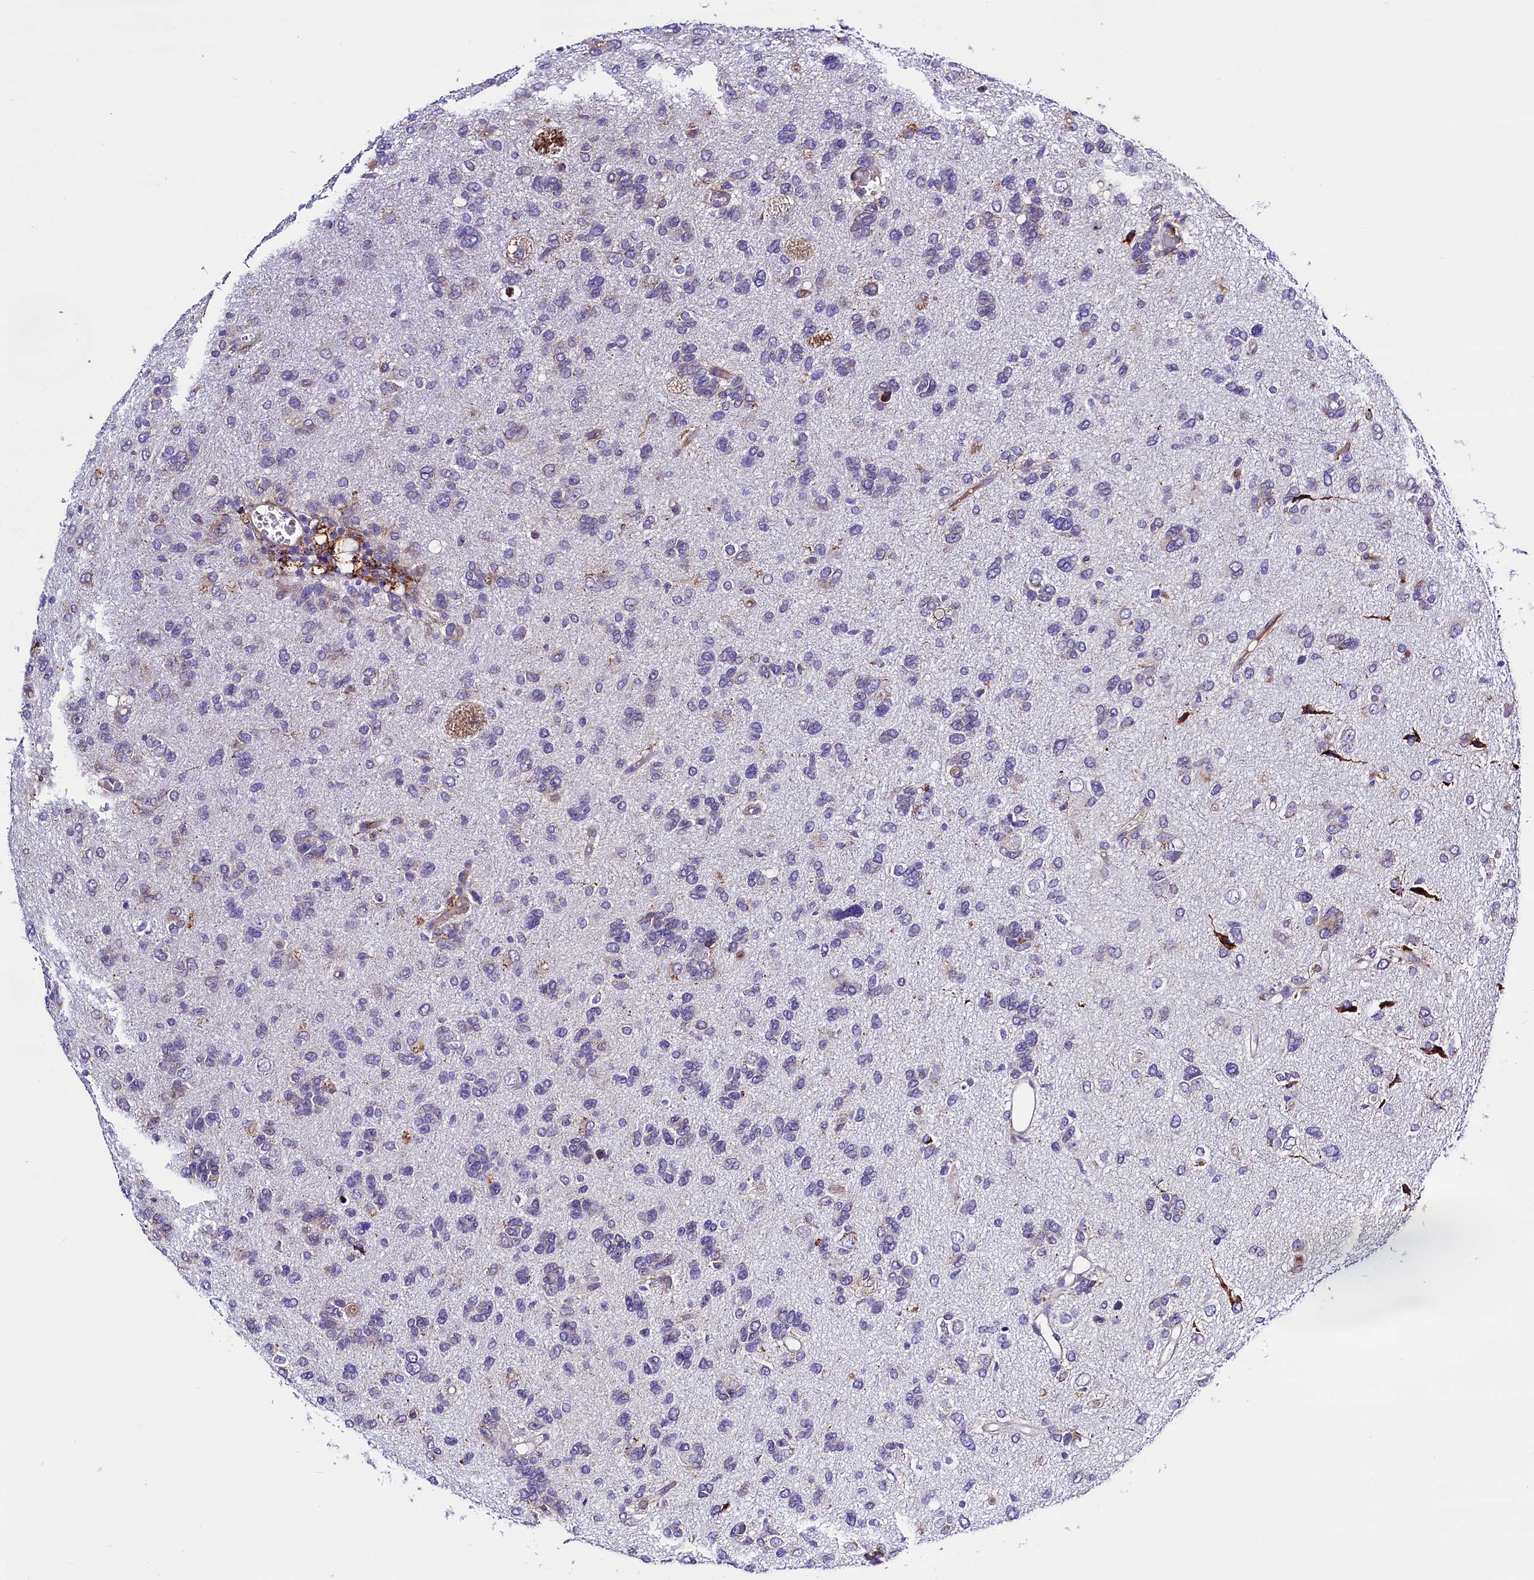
{"staining": {"intensity": "negative", "quantity": "none", "location": "none"}, "tissue": "glioma", "cell_type": "Tumor cells", "image_type": "cancer", "snomed": [{"axis": "morphology", "description": "Glioma, malignant, High grade"}, {"axis": "topography", "description": "Brain"}], "caption": "High magnification brightfield microscopy of malignant glioma (high-grade) stained with DAB (brown) and counterstained with hematoxylin (blue): tumor cells show no significant positivity.", "gene": "CMTR2", "patient": {"sex": "female", "age": 59}}